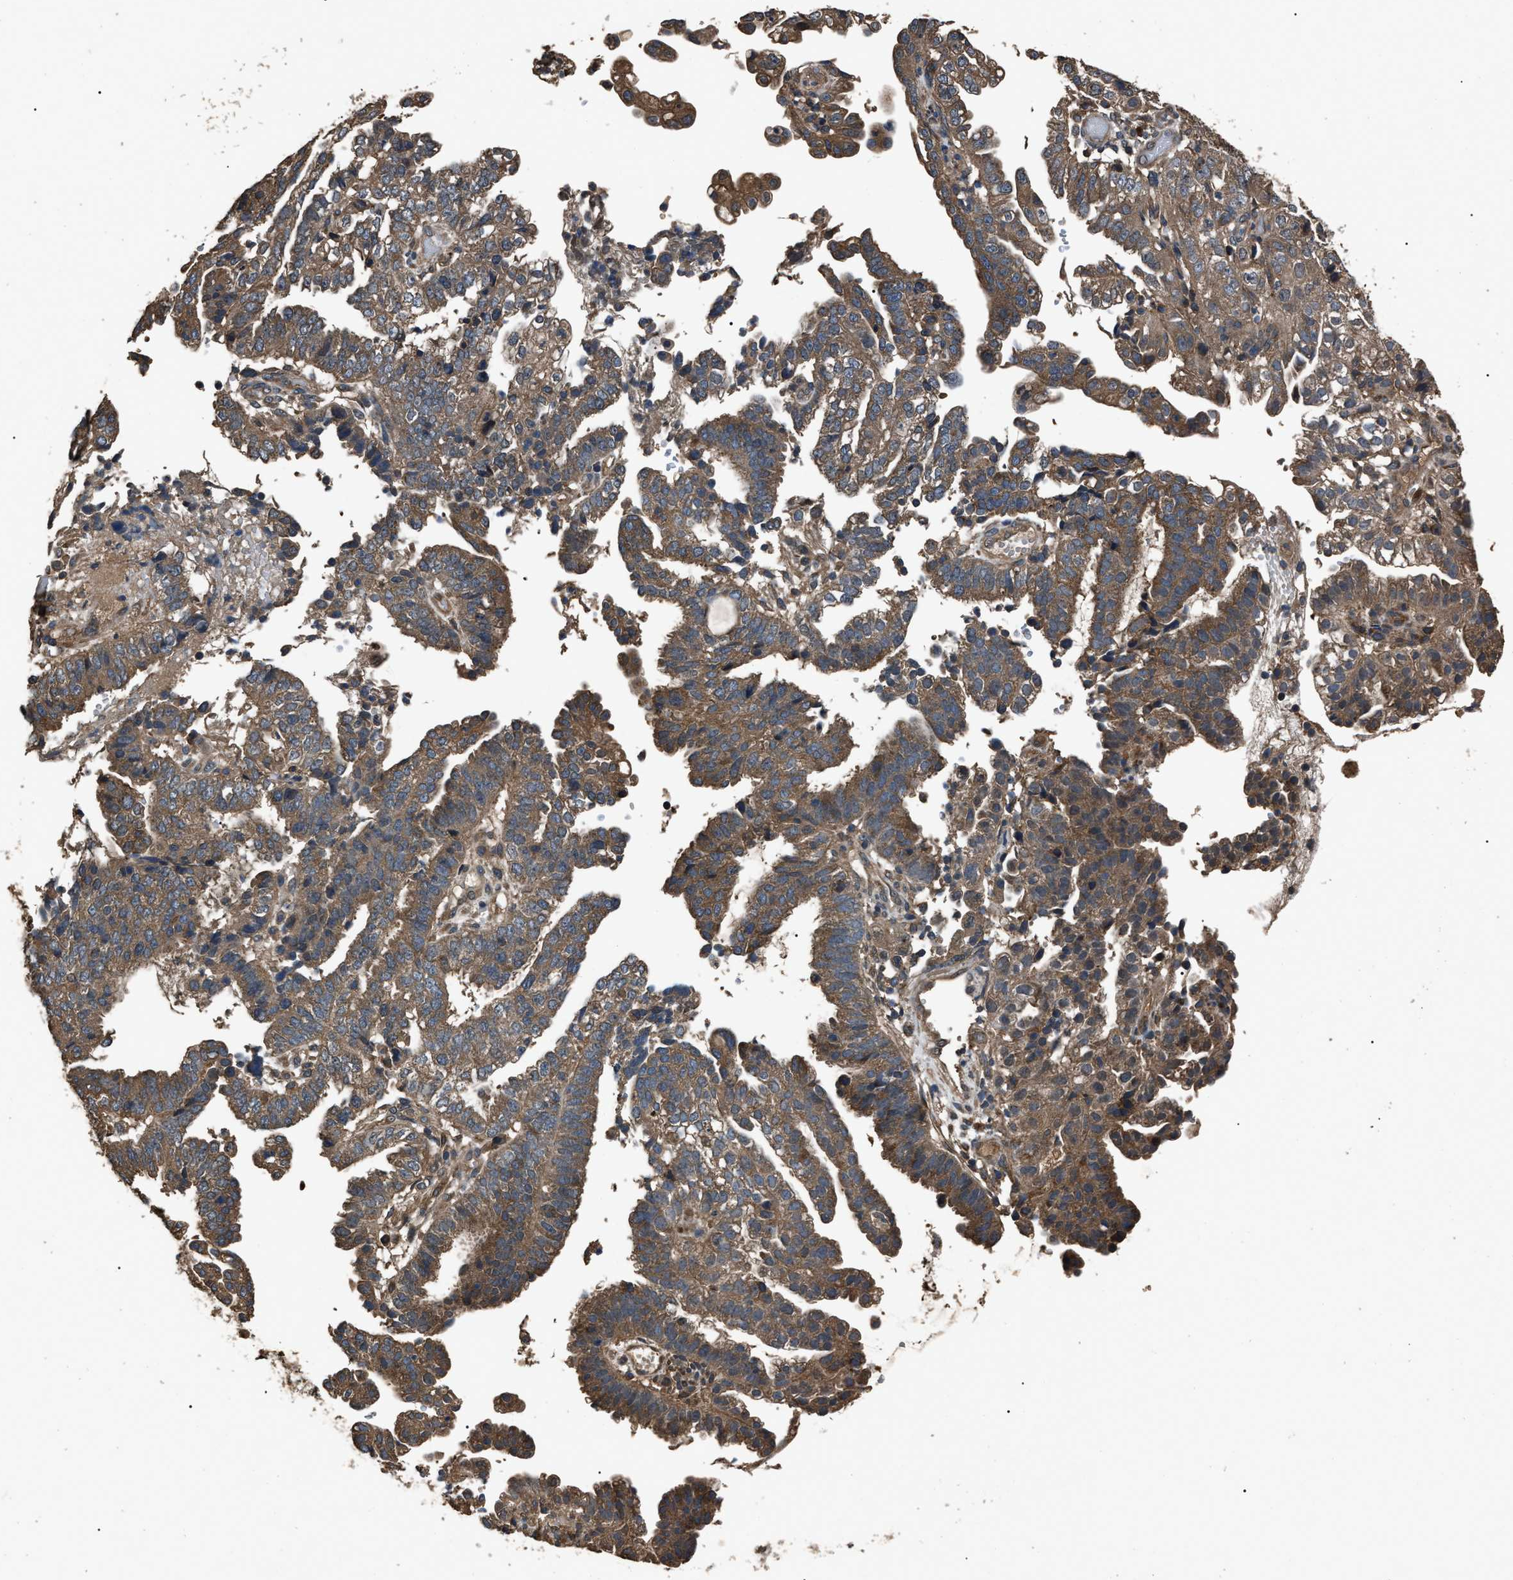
{"staining": {"intensity": "moderate", "quantity": ">75%", "location": "cytoplasmic/membranous"}, "tissue": "endometrial cancer", "cell_type": "Tumor cells", "image_type": "cancer", "snomed": [{"axis": "morphology", "description": "Adenocarcinoma, NOS"}, {"axis": "topography", "description": "Endometrium"}], "caption": "DAB (3,3'-diaminobenzidine) immunohistochemical staining of endometrial adenocarcinoma displays moderate cytoplasmic/membranous protein expression in about >75% of tumor cells.", "gene": "RNF216", "patient": {"sex": "female", "age": 51}}